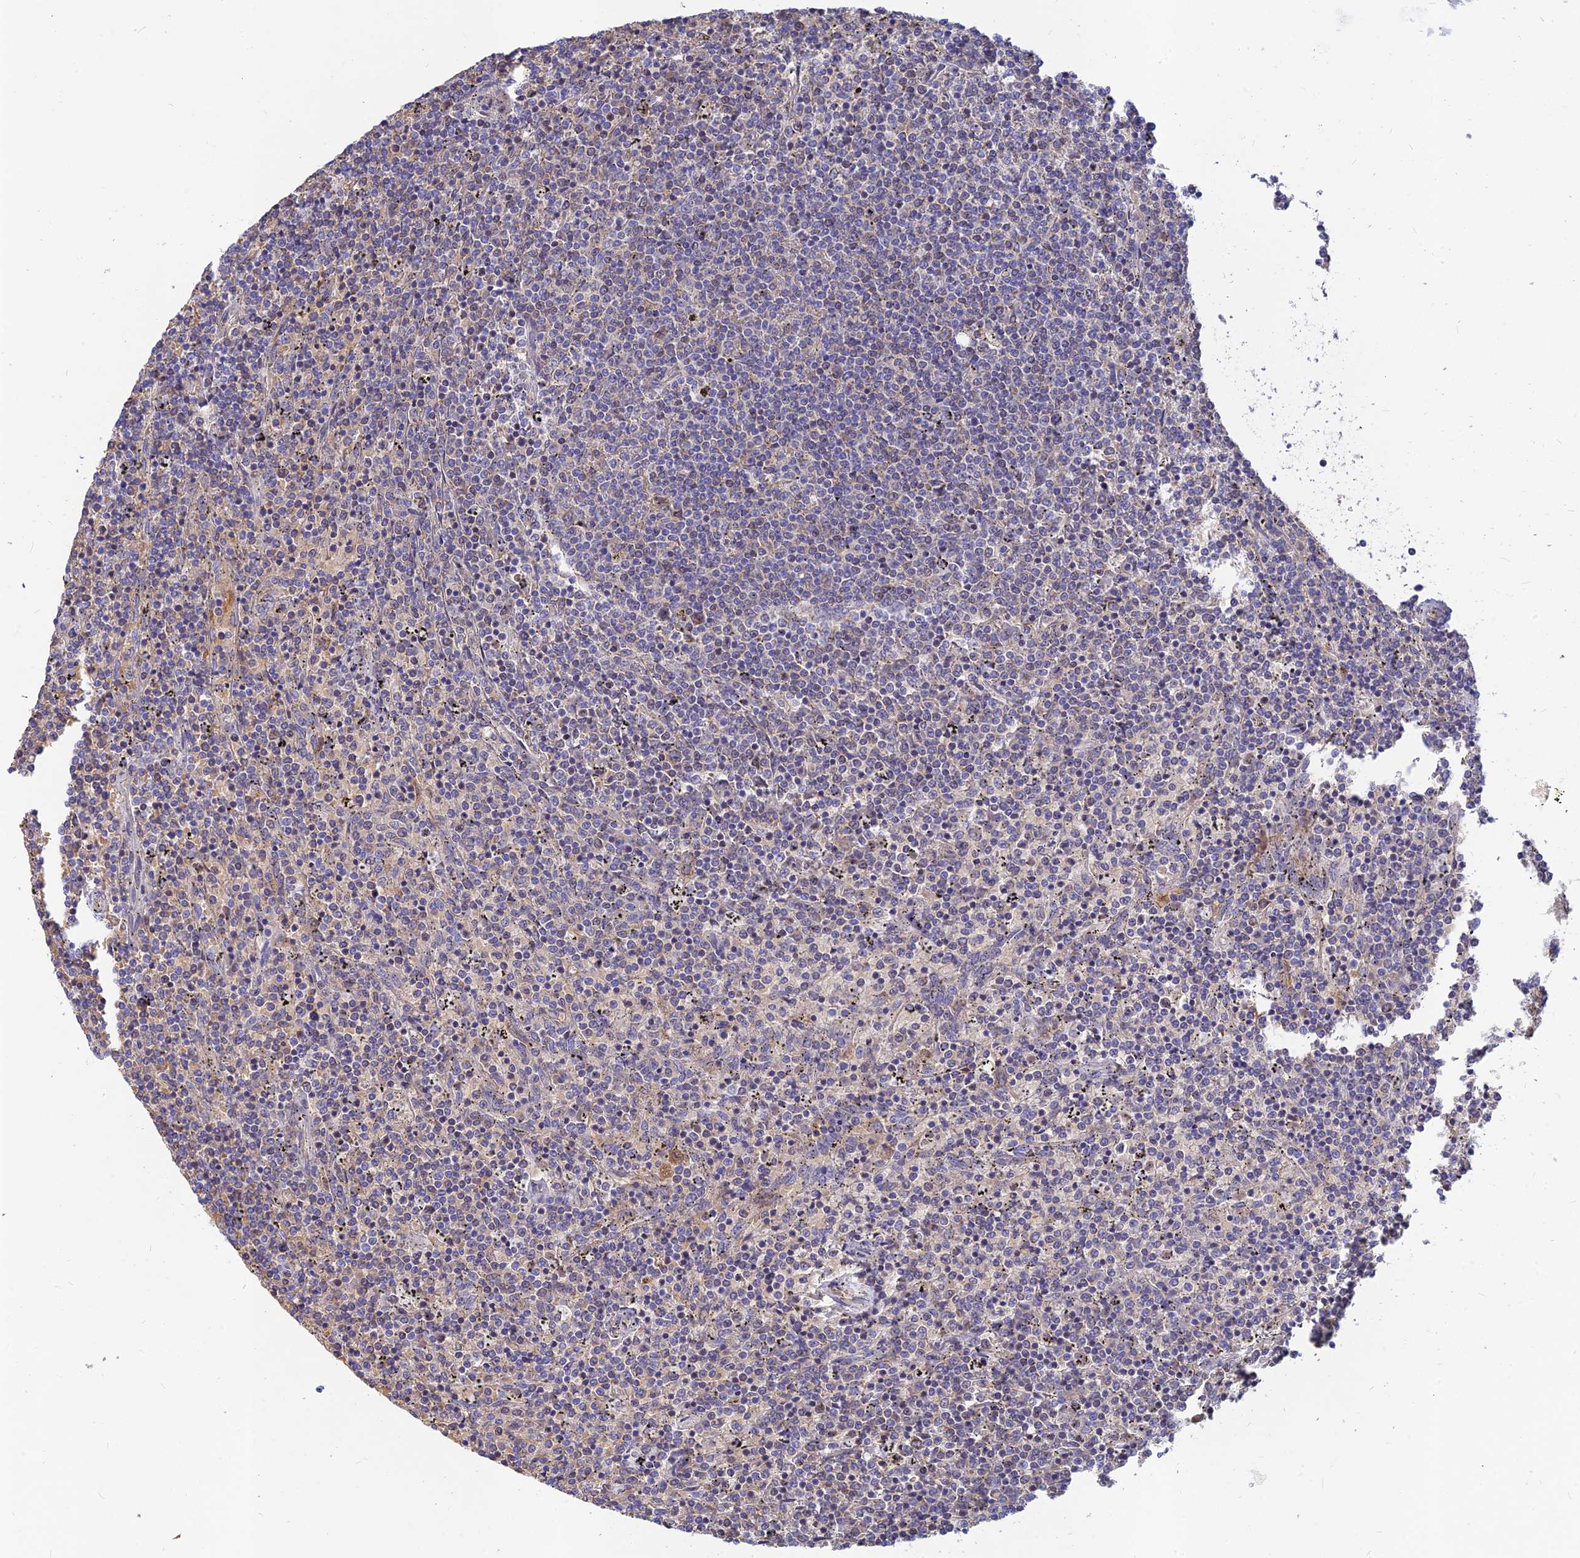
{"staining": {"intensity": "weak", "quantity": "<25%", "location": "cytoplasmic/membranous"}, "tissue": "lymphoma", "cell_type": "Tumor cells", "image_type": "cancer", "snomed": [{"axis": "morphology", "description": "Malignant lymphoma, non-Hodgkin's type, Low grade"}, {"axis": "topography", "description": "Spleen"}], "caption": "The immunohistochemistry photomicrograph has no significant positivity in tumor cells of malignant lymphoma, non-Hodgkin's type (low-grade) tissue.", "gene": "CACNA1B", "patient": {"sex": "female", "age": 50}}